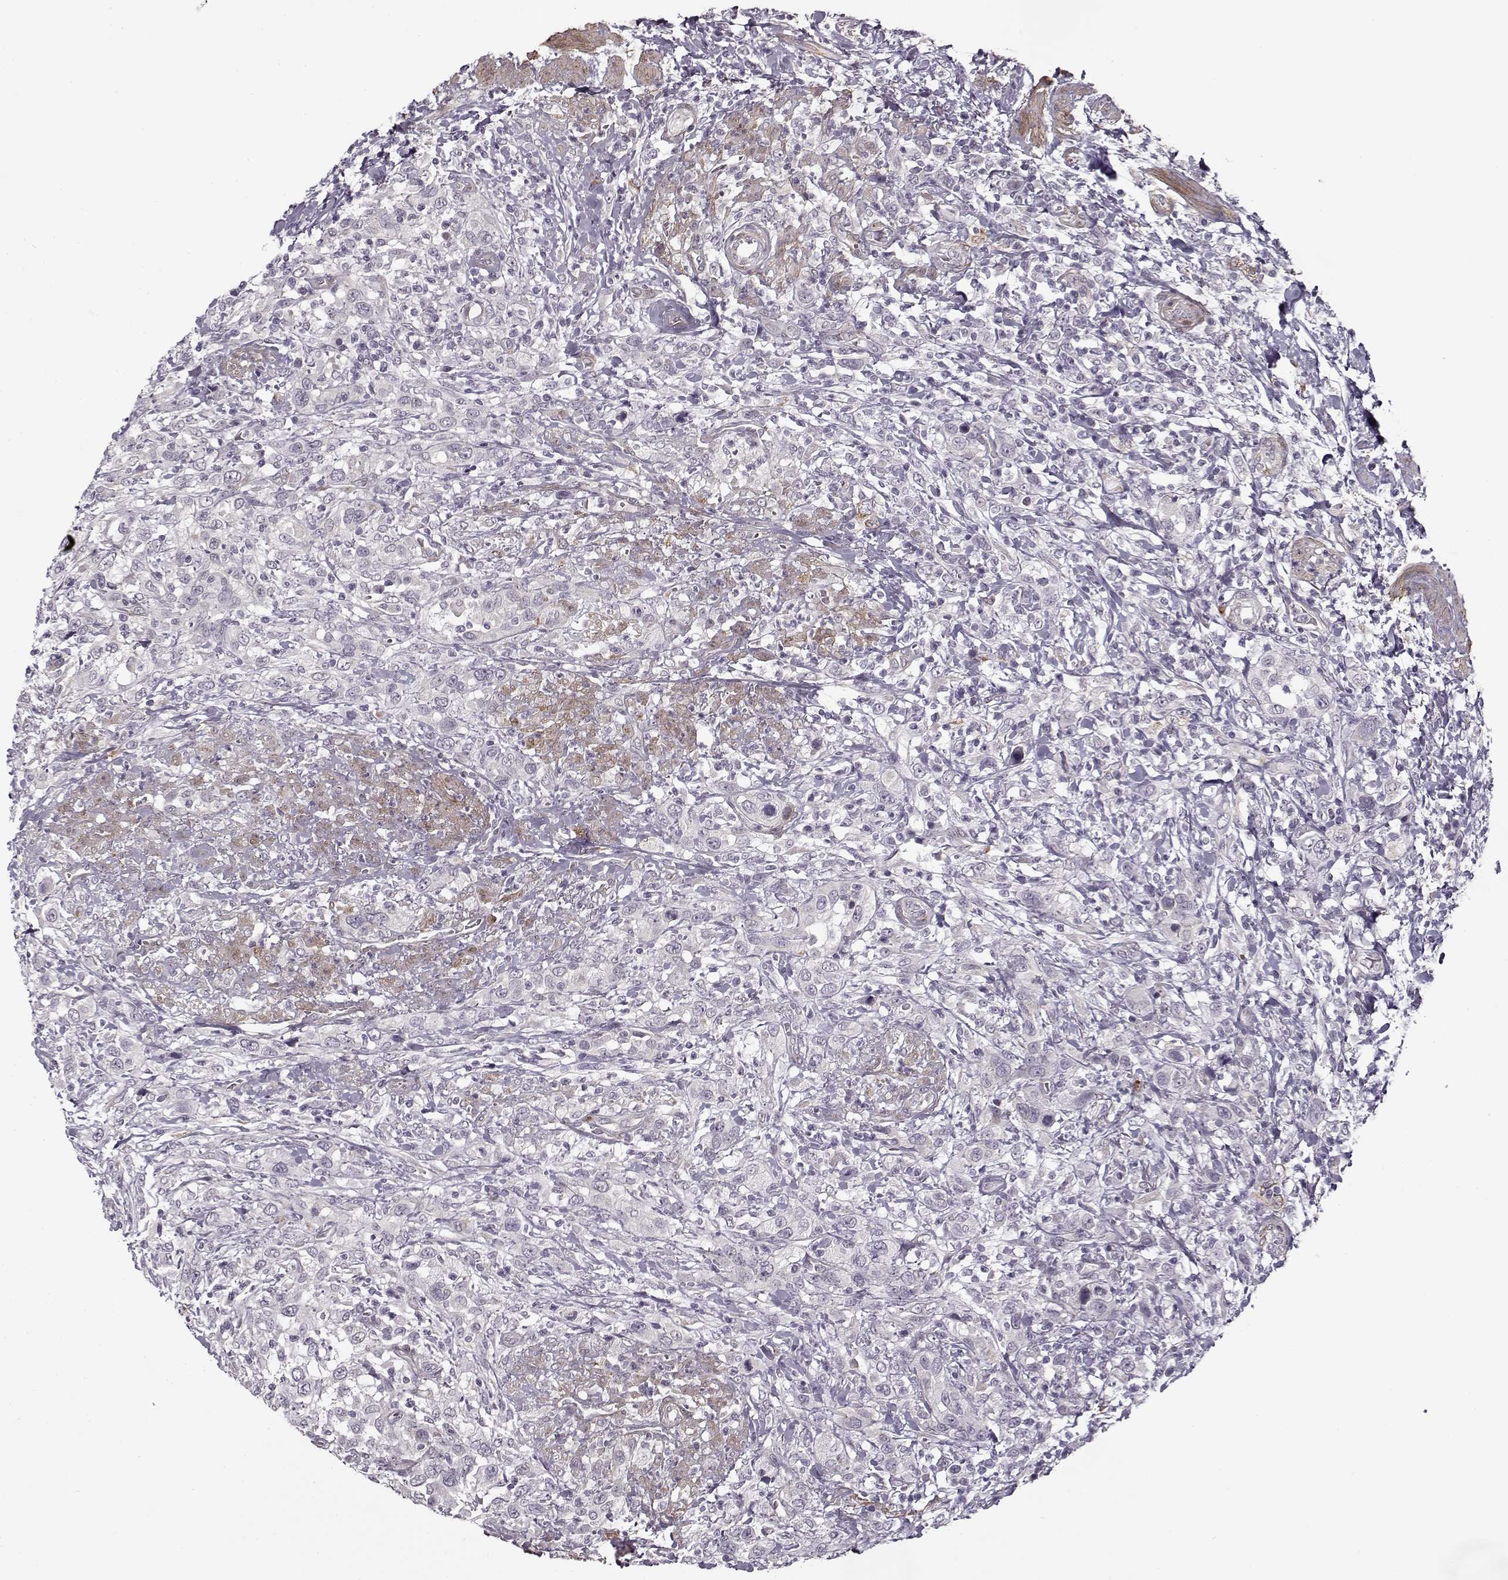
{"staining": {"intensity": "negative", "quantity": "none", "location": "none"}, "tissue": "urothelial cancer", "cell_type": "Tumor cells", "image_type": "cancer", "snomed": [{"axis": "morphology", "description": "Urothelial carcinoma, NOS"}, {"axis": "morphology", "description": "Urothelial carcinoma, High grade"}, {"axis": "topography", "description": "Urinary bladder"}], "caption": "DAB immunohistochemical staining of urothelial cancer displays no significant positivity in tumor cells.", "gene": "LAMB2", "patient": {"sex": "female", "age": 64}}